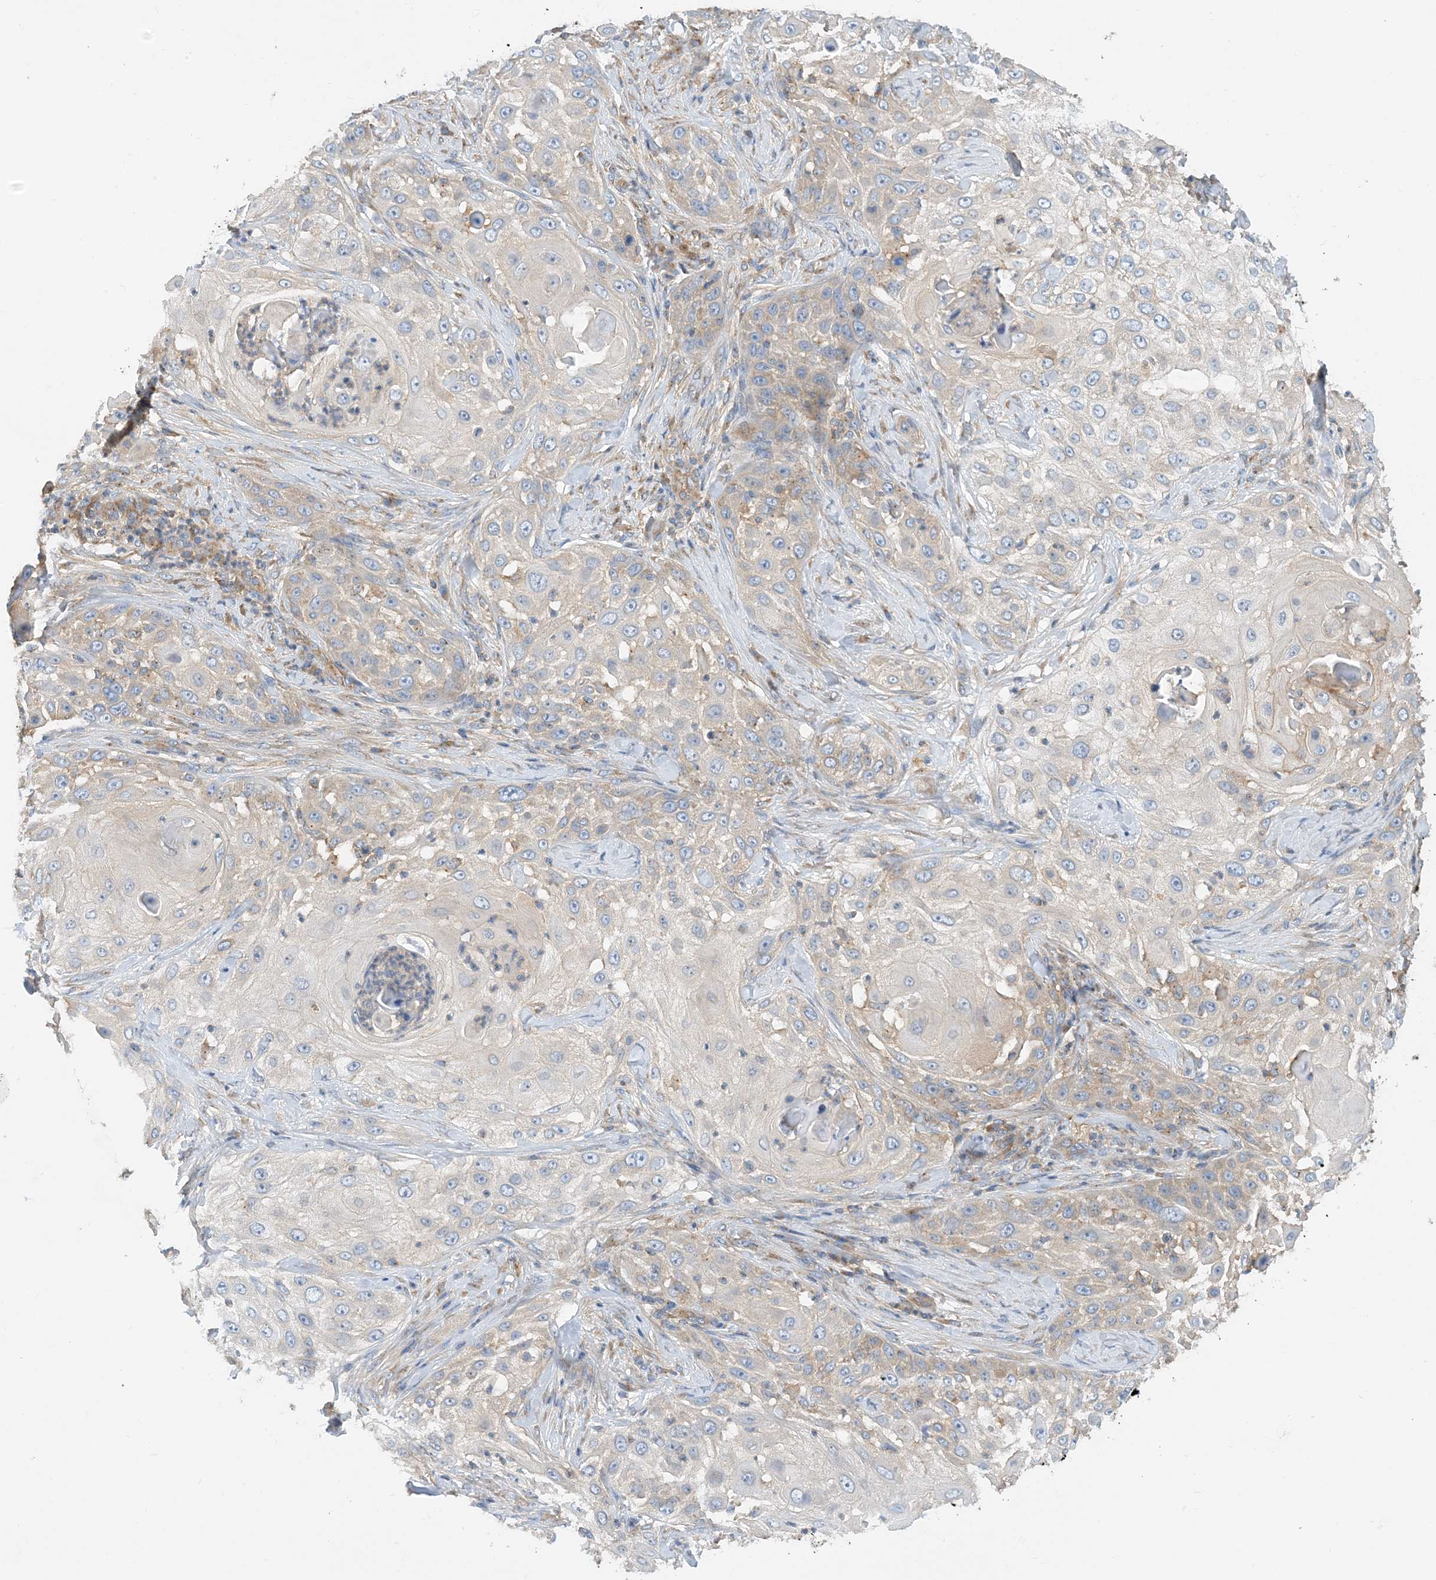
{"staining": {"intensity": "weak", "quantity": "<25%", "location": "cytoplasmic/membranous"}, "tissue": "skin cancer", "cell_type": "Tumor cells", "image_type": "cancer", "snomed": [{"axis": "morphology", "description": "Squamous cell carcinoma, NOS"}, {"axis": "topography", "description": "Skin"}], "caption": "Photomicrograph shows no significant protein positivity in tumor cells of skin cancer (squamous cell carcinoma).", "gene": "SIDT1", "patient": {"sex": "female", "age": 44}}